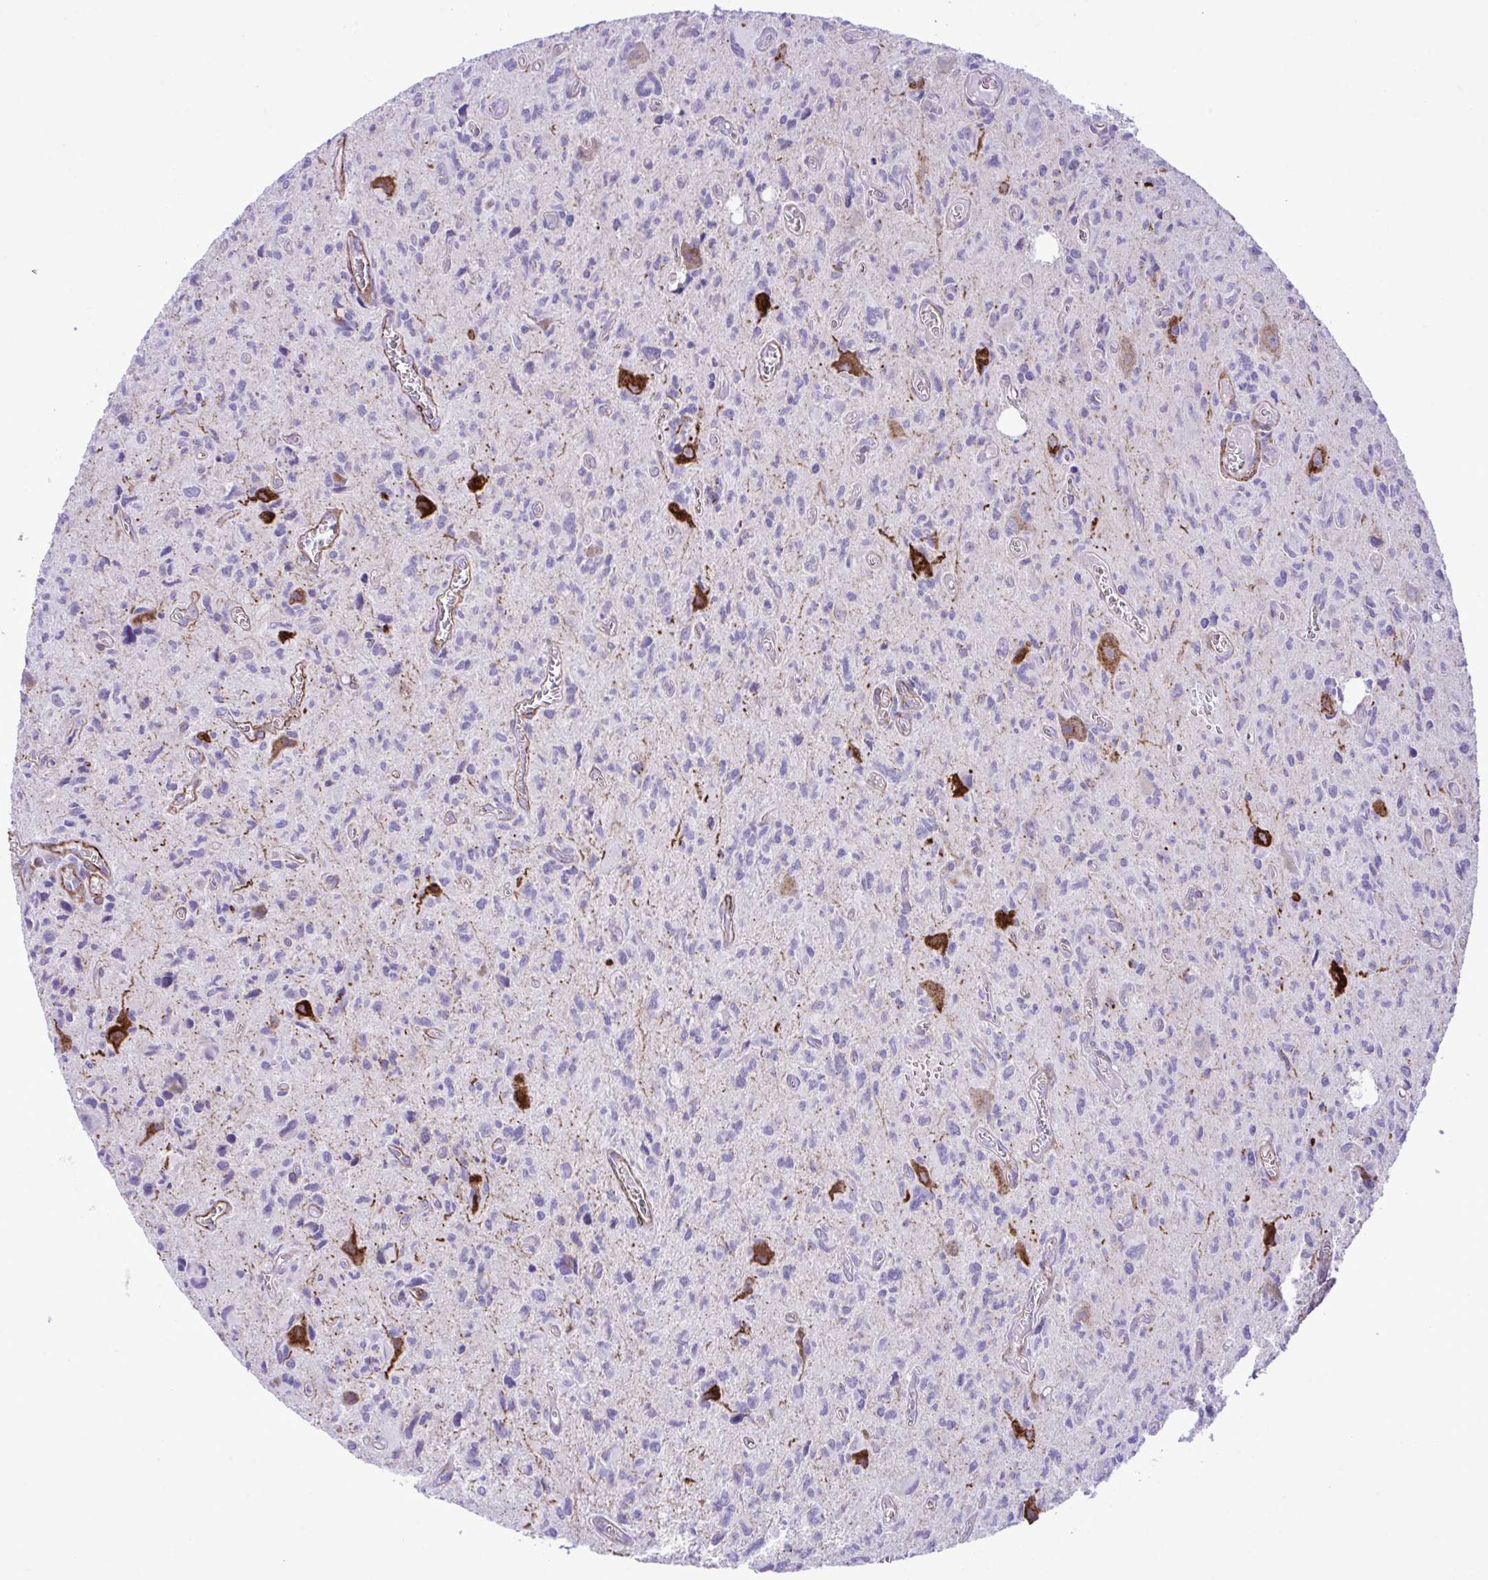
{"staining": {"intensity": "negative", "quantity": "none", "location": "none"}, "tissue": "glioma", "cell_type": "Tumor cells", "image_type": "cancer", "snomed": [{"axis": "morphology", "description": "Glioma, malignant, High grade"}, {"axis": "topography", "description": "Brain"}], "caption": "Micrograph shows no significant protein expression in tumor cells of glioma.", "gene": "SYNPO2L", "patient": {"sex": "male", "age": 76}}